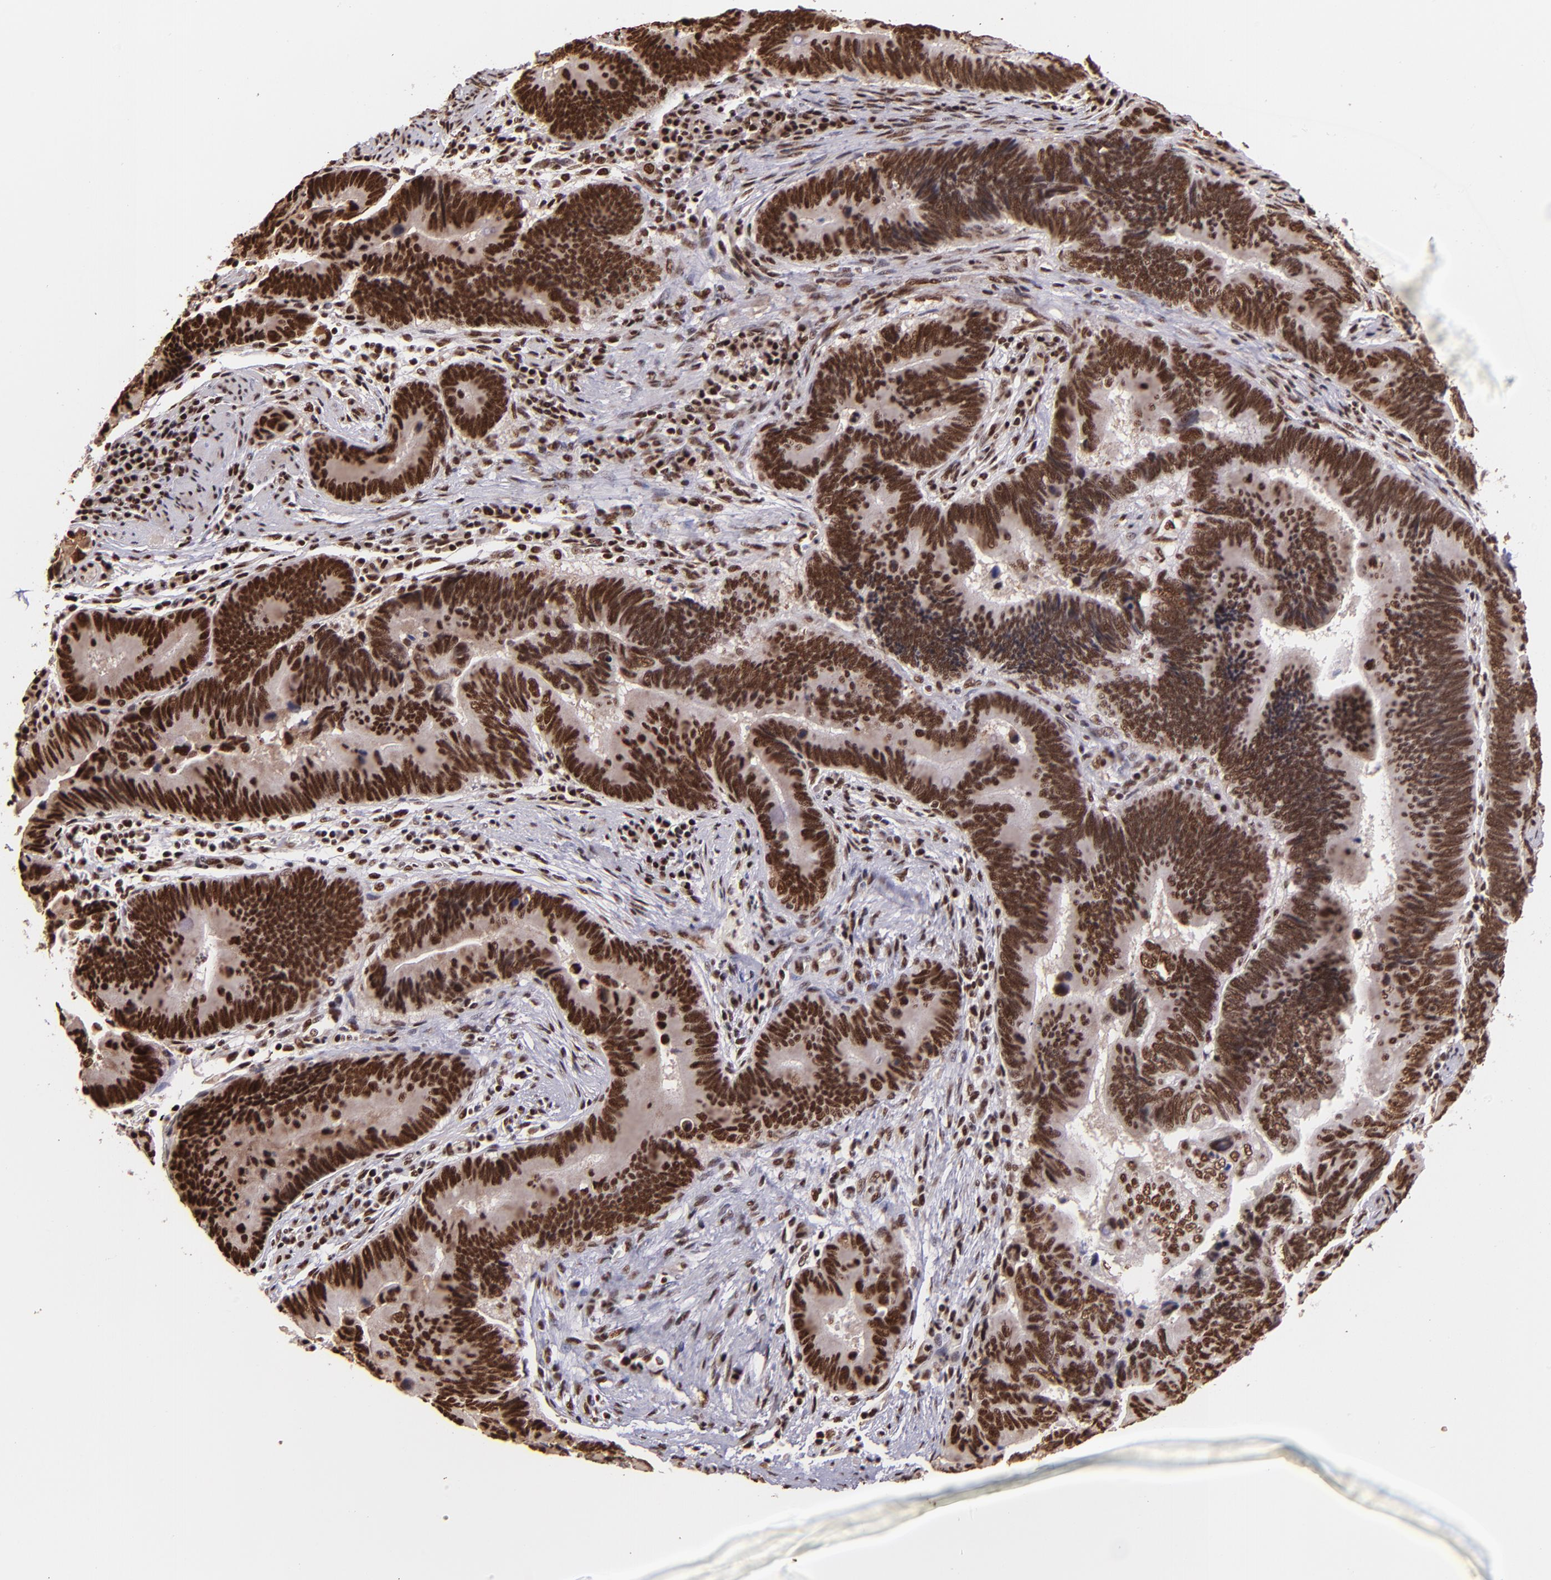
{"staining": {"intensity": "strong", "quantity": ">75%", "location": "nuclear"}, "tissue": "pancreatic cancer", "cell_type": "Tumor cells", "image_type": "cancer", "snomed": [{"axis": "morphology", "description": "Adenocarcinoma, NOS"}, {"axis": "topography", "description": "Pancreas"}], "caption": "DAB (3,3'-diaminobenzidine) immunohistochemical staining of adenocarcinoma (pancreatic) exhibits strong nuclear protein expression in about >75% of tumor cells. (brown staining indicates protein expression, while blue staining denotes nuclei).", "gene": "PQBP1", "patient": {"sex": "female", "age": 70}}